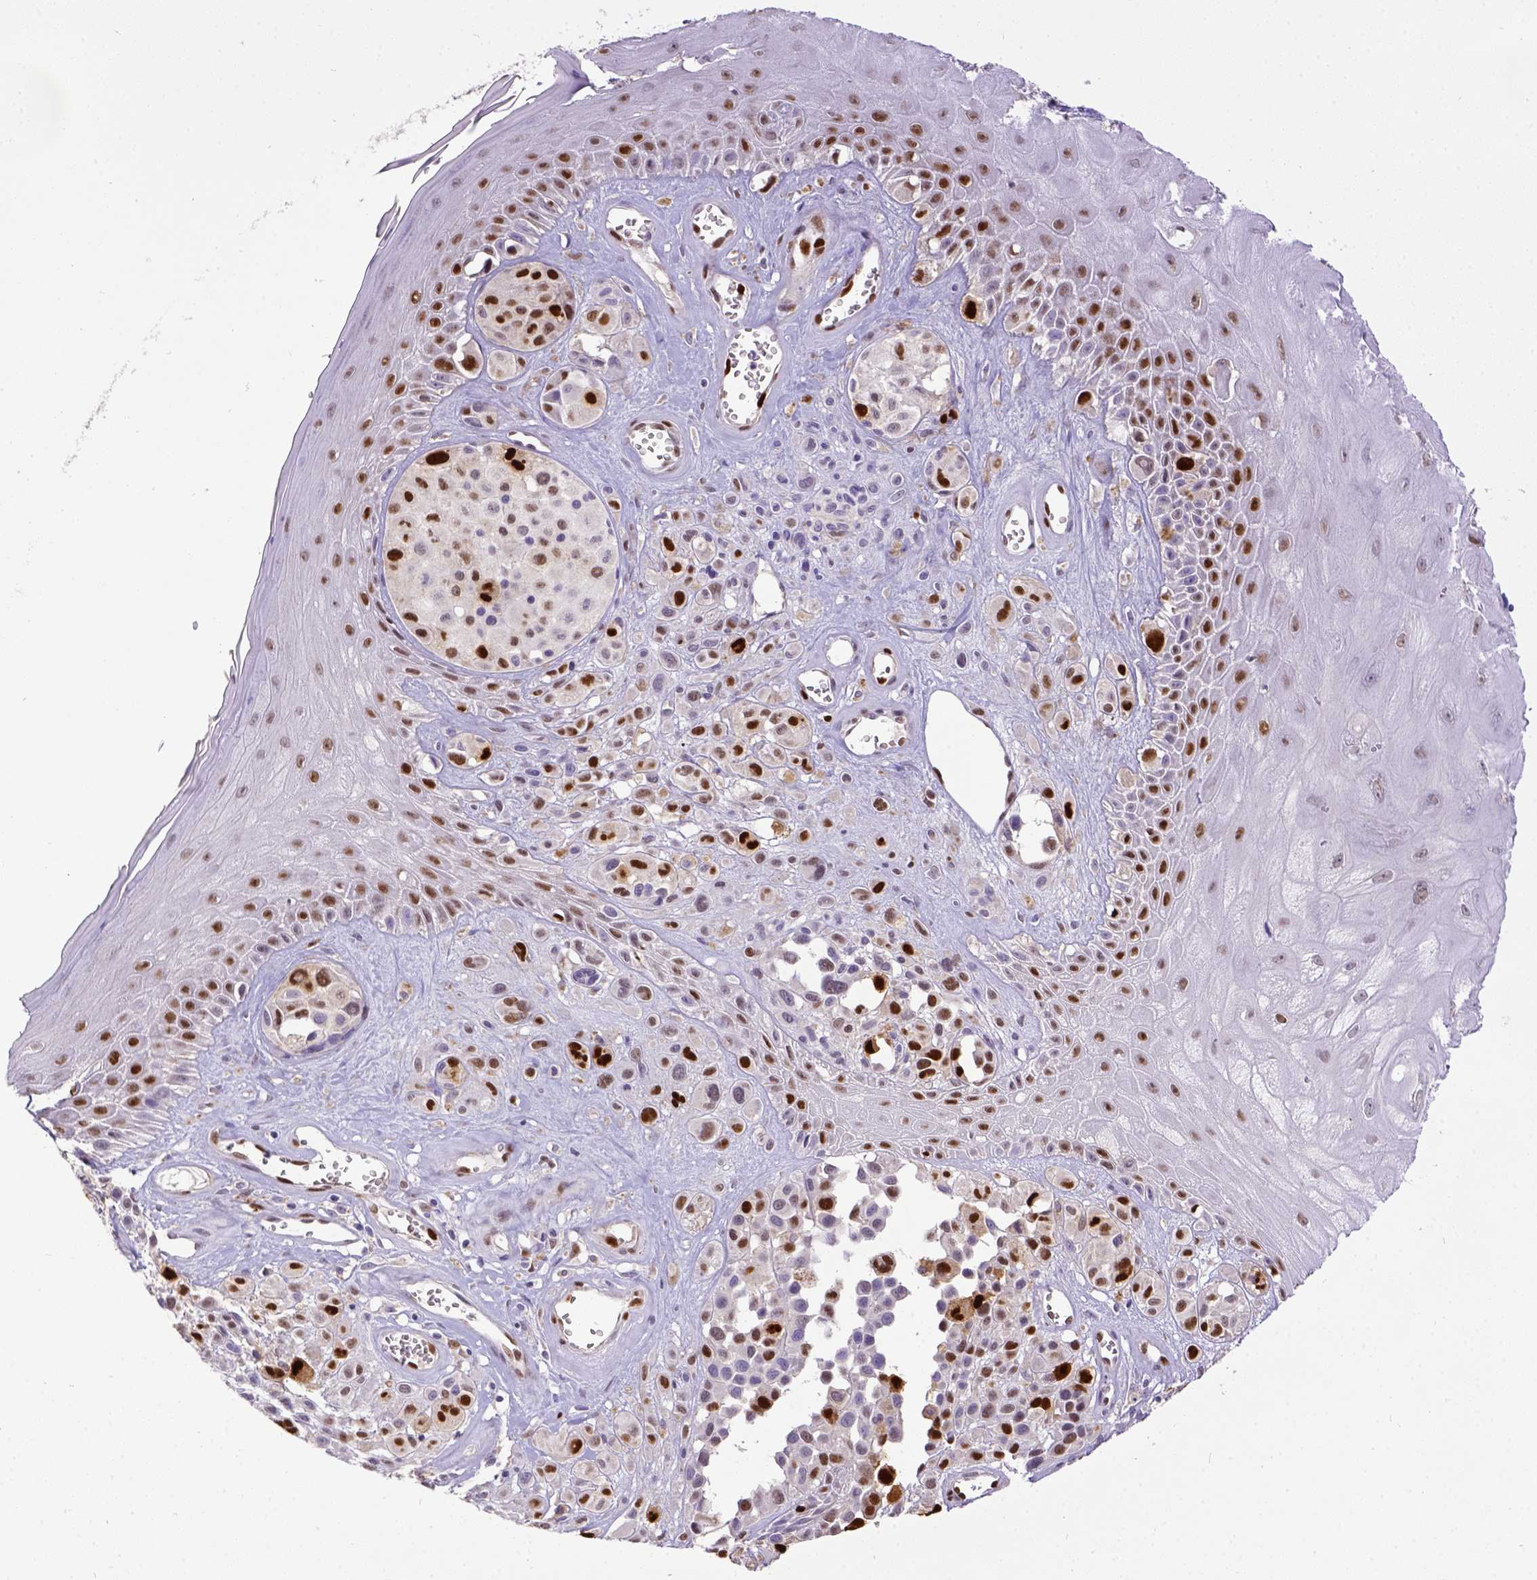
{"staining": {"intensity": "strong", "quantity": "25%-75%", "location": "nuclear"}, "tissue": "melanoma", "cell_type": "Tumor cells", "image_type": "cancer", "snomed": [{"axis": "morphology", "description": "Malignant melanoma, NOS"}, {"axis": "topography", "description": "Skin"}], "caption": "A brown stain labels strong nuclear staining of a protein in human malignant melanoma tumor cells.", "gene": "CDKN1A", "patient": {"sex": "male", "age": 77}}